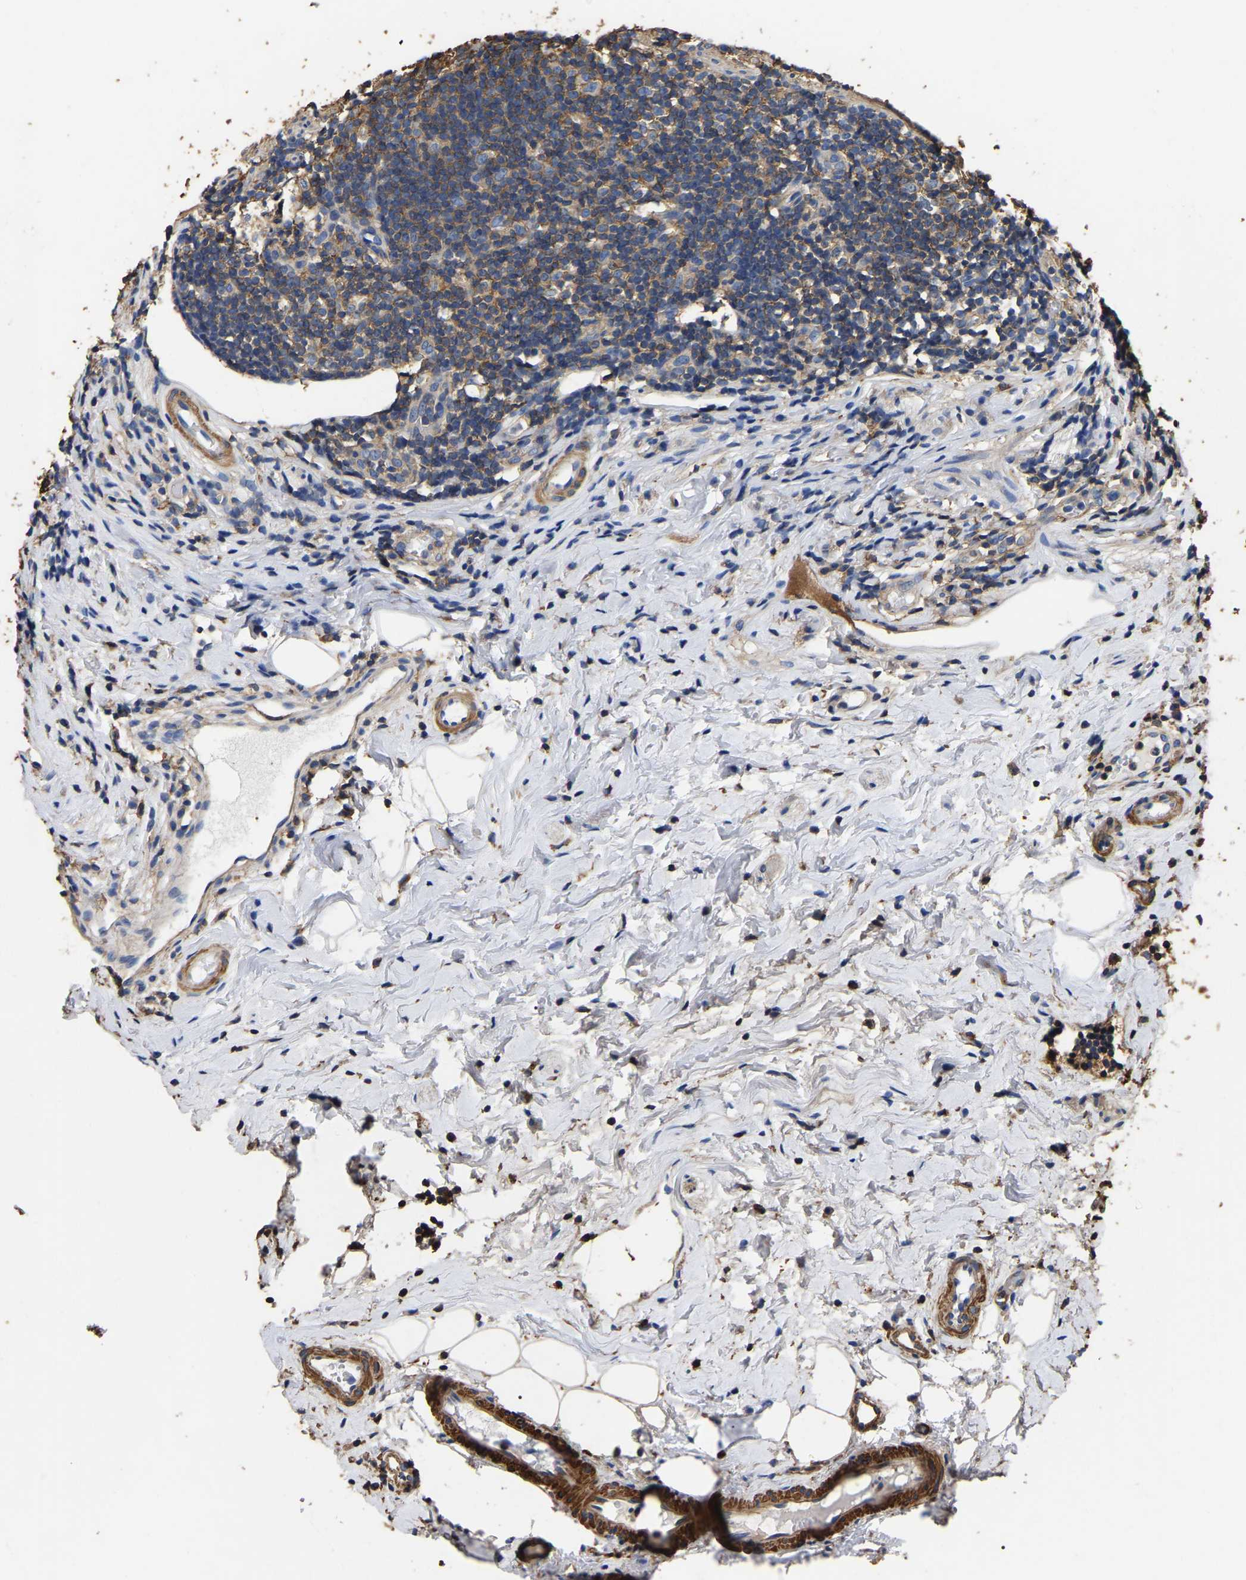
{"staining": {"intensity": "moderate", "quantity": ">75%", "location": "cytoplasmic/membranous"}, "tissue": "appendix", "cell_type": "Glandular cells", "image_type": "normal", "snomed": [{"axis": "morphology", "description": "Normal tissue, NOS"}, {"axis": "topography", "description": "Appendix"}], "caption": "Immunohistochemical staining of unremarkable appendix demonstrates medium levels of moderate cytoplasmic/membranous staining in about >75% of glandular cells. (Brightfield microscopy of DAB IHC at high magnification).", "gene": "ARMT1", "patient": {"sex": "female", "age": 20}}